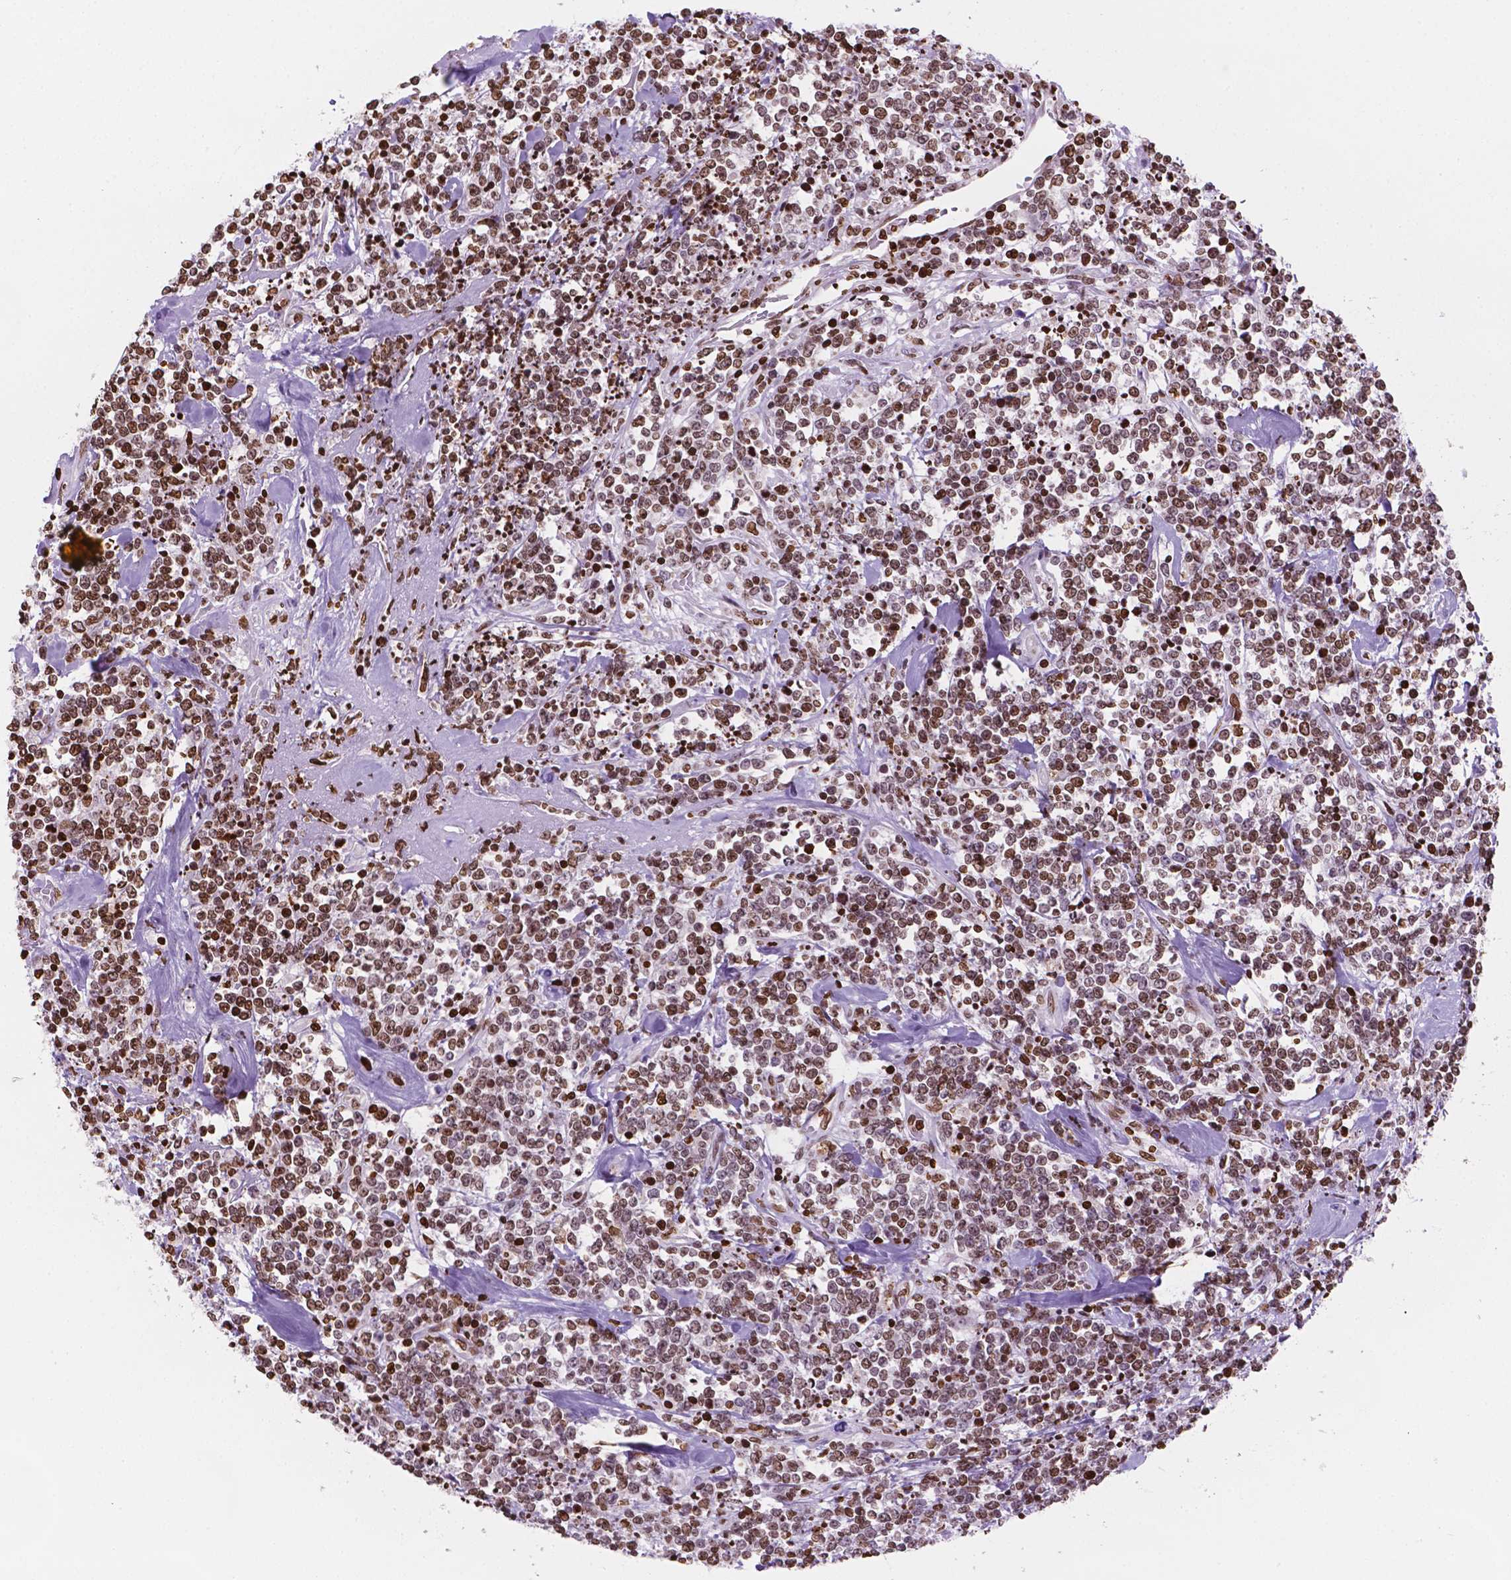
{"staining": {"intensity": "moderate", "quantity": ">75%", "location": "nuclear"}, "tissue": "lymphoma", "cell_type": "Tumor cells", "image_type": "cancer", "snomed": [{"axis": "morphology", "description": "Malignant lymphoma, non-Hodgkin's type, High grade"}, {"axis": "topography", "description": "Colon"}], "caption": "Immunohistochemical staining of human malignant lymphoma, non-Hodgkin's type (high-grade) demonstrates medium levels of moderate nuclear protein staining in about >75% of tumor cells.", "gene": "CBY3", "patient": {"sex": "male", "age": 82}}